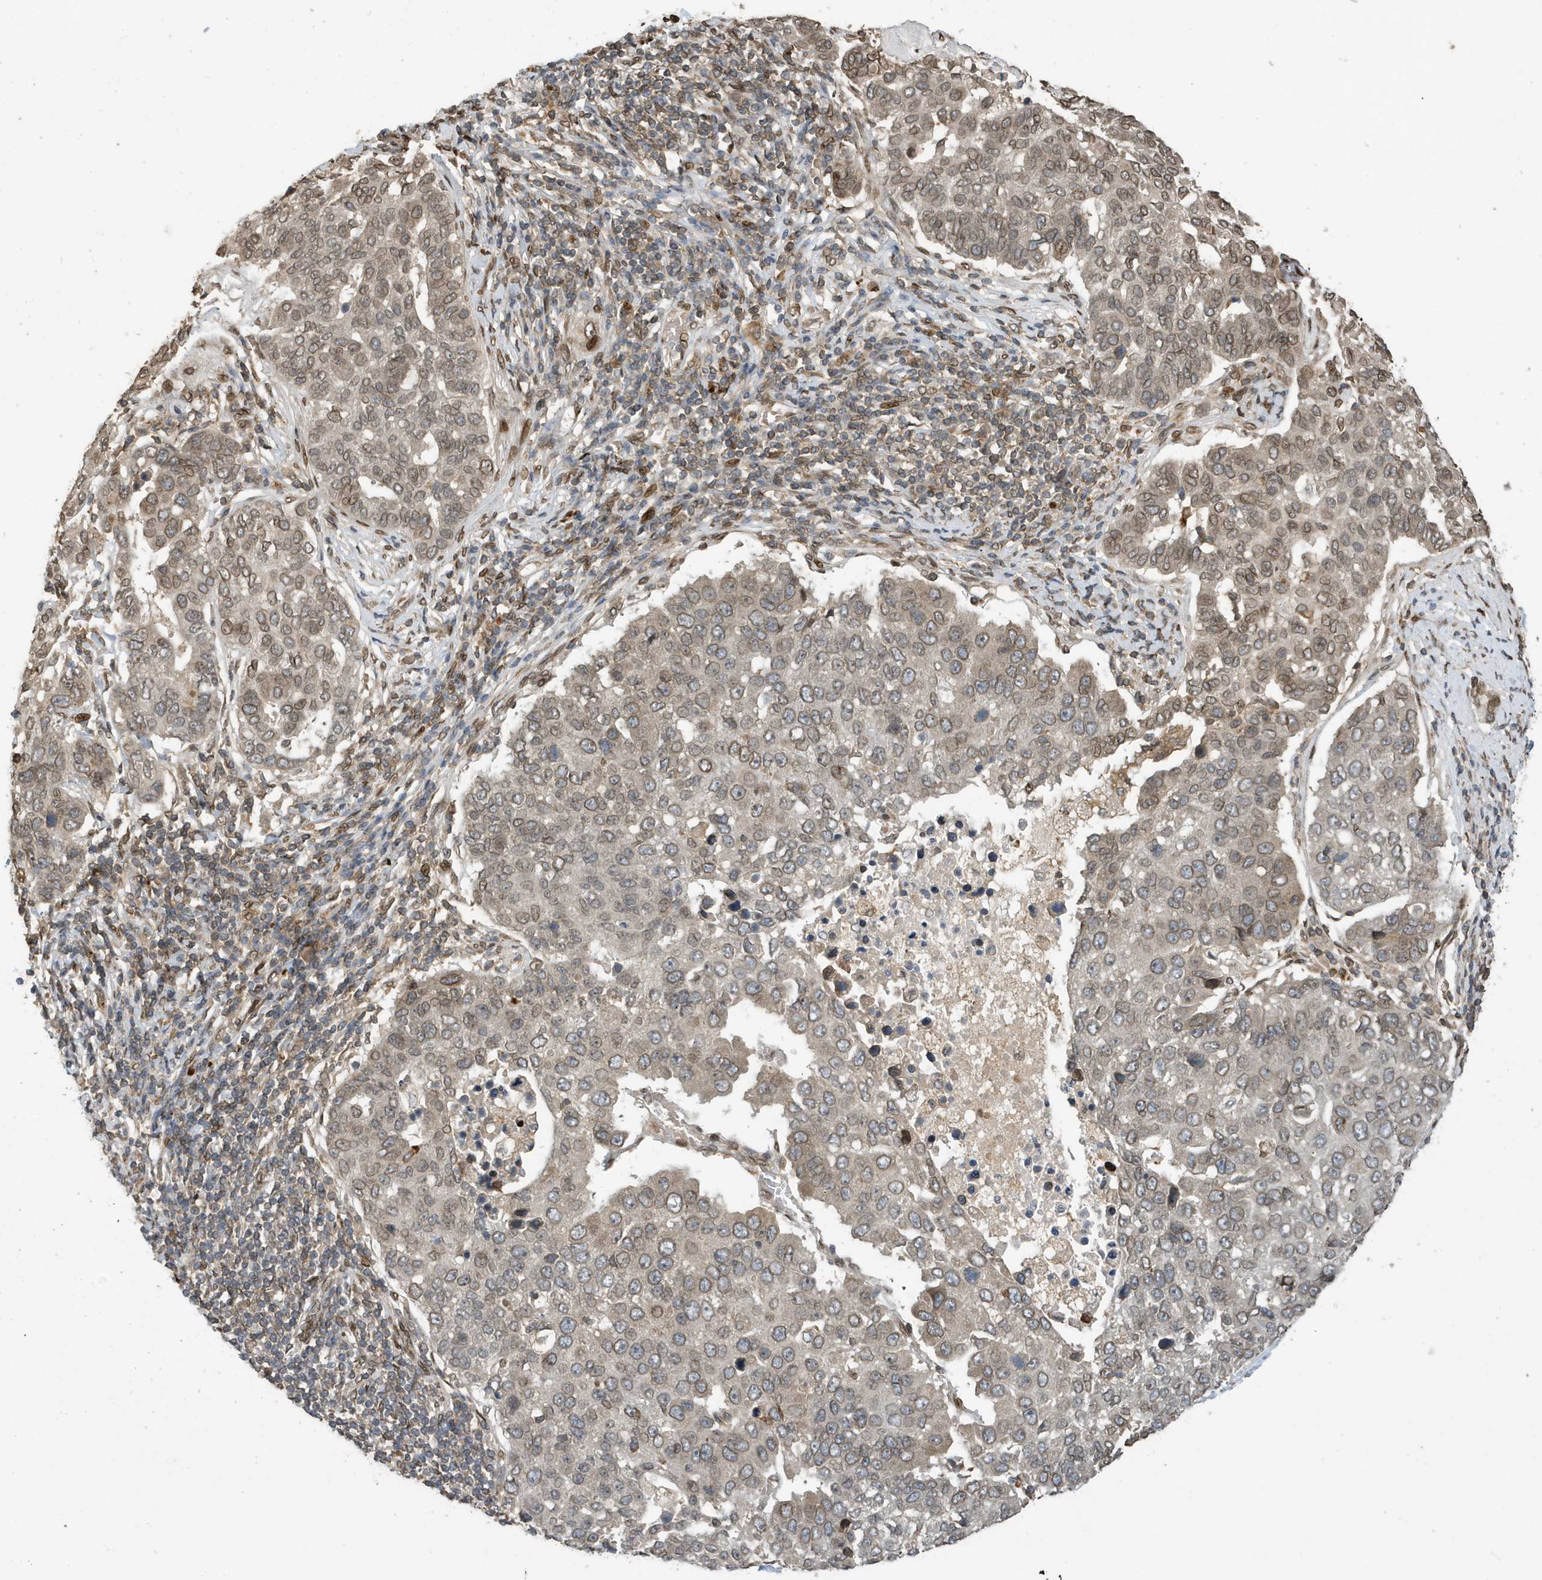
{"staining": {"intensity": "moderate", "quantity": "25%-75%", "location": "cytoplasmic/membranous,nuclear"}, "tissue": "pancreatic cancer", "cell_type": "Tumor cells", "image_type": "cancer", "snomed": [{"axis": "morphology", "description": "Adenocarcinoma, NOS"}, {"axis": "topography", "description": "Pancreas"}], "caption": "Immunohistochemistry (IHC) (DAB) staining of human pancreatic cancer (adenocarcinoma) exhibits moderate cytoplasmic/membranous and nuclear protein staining in about 25%-75% of tumor cells. (DAB (3,3'-diaminobenzidine) = brown stain, brightfield microscopy at high magnification).", "gene": "DUSP18", "patient": {"sex": "female", "age": 61}}